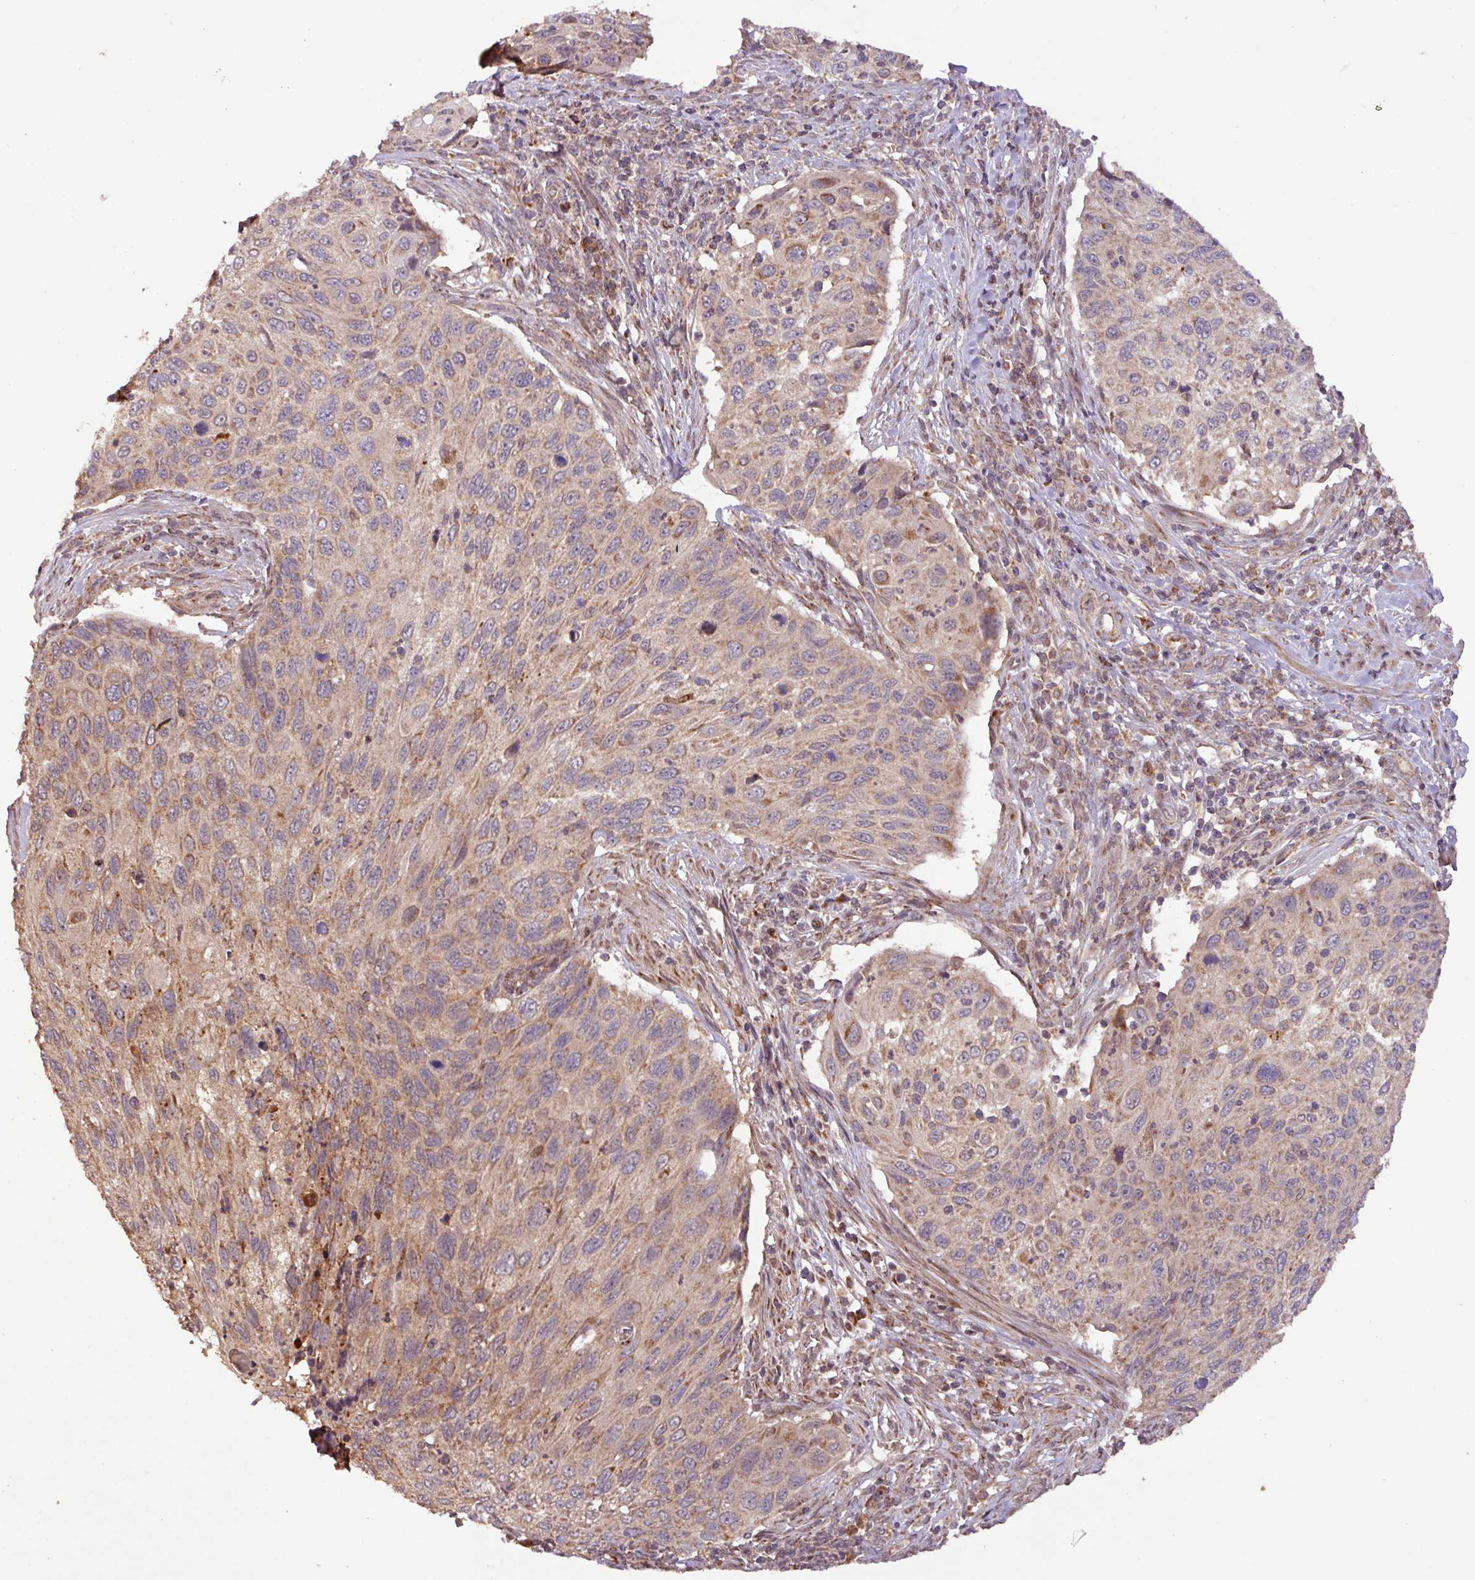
{"staining": {"intensity": "moderate", "quantity": "25%-75%", "location": "cytoplasmic/membranous"}, "tissue": "cervical cancer", "cell_type": "Tumor cells", "image_type": "cancer", "snomed": [{"axis": "morphology", "description": "Squamous cell carcinoma, NOS"}, {"axis": "topography", "description": "Cervix"}], "caption": "Tumor cells demonstrate medium levels of moderate cytoplasmic/membranous expression in approximately 25%-75% of cells in cervical cancer.", "gene": "YPEL3", "patient": {"sex": "female", "age": 70}}